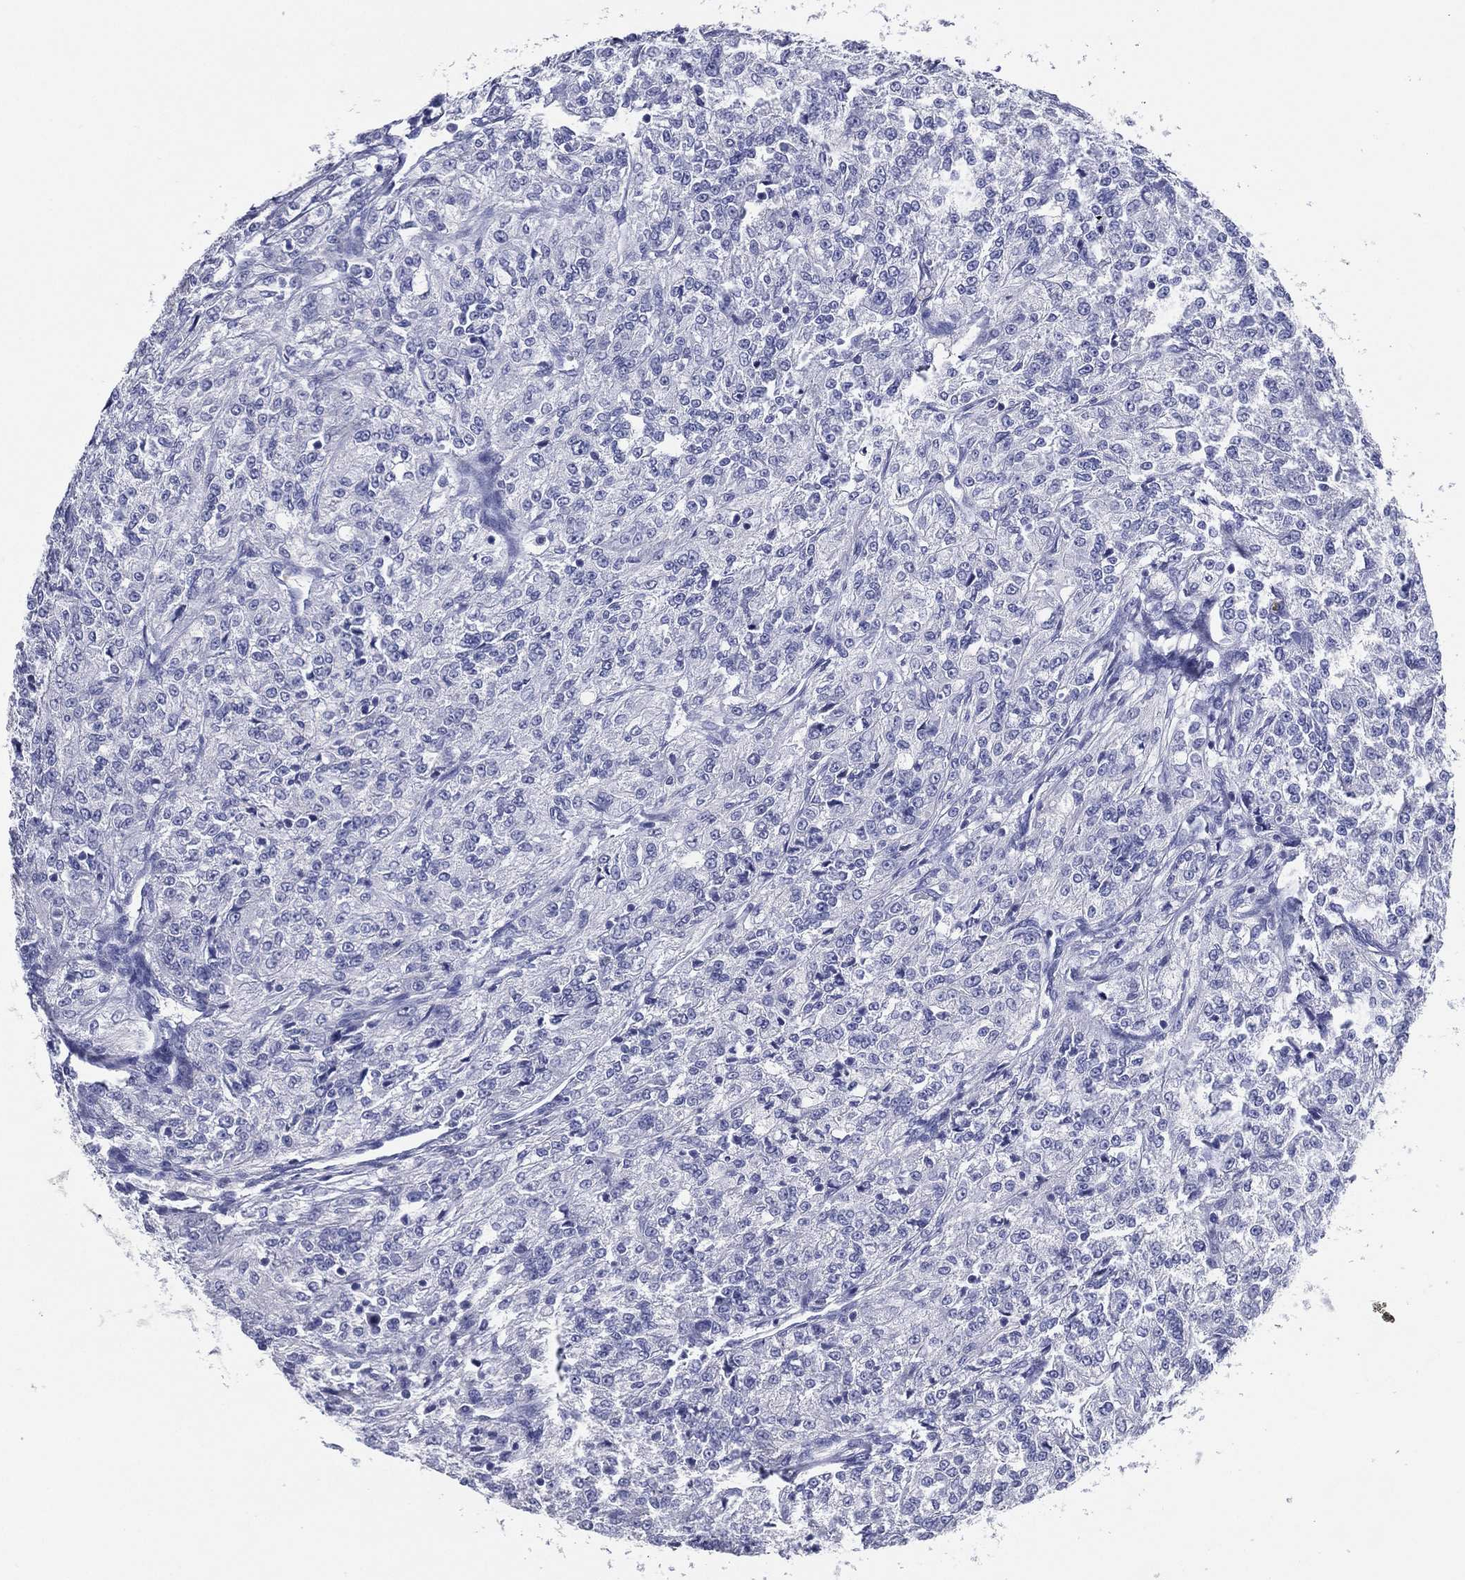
{"staining": {"intensity": "negative", "quantity": "none", "location": "none"}, "tissue": "renal cancer", "cell_type": "Tumor cells", "image_type": "cancer", "snomed": [{"axis": "morphology", "description": "Adenocarcinoma, NOS"}, {"axis": "topography", "description": "Kidney"}], "caption": "This is an immunohistochemistry (IHC) micrograph of human renal cancer. There is no expression in tumor cells.", "gene": "TFAP2A", "patient": {"sex": "female", "age": 63}}